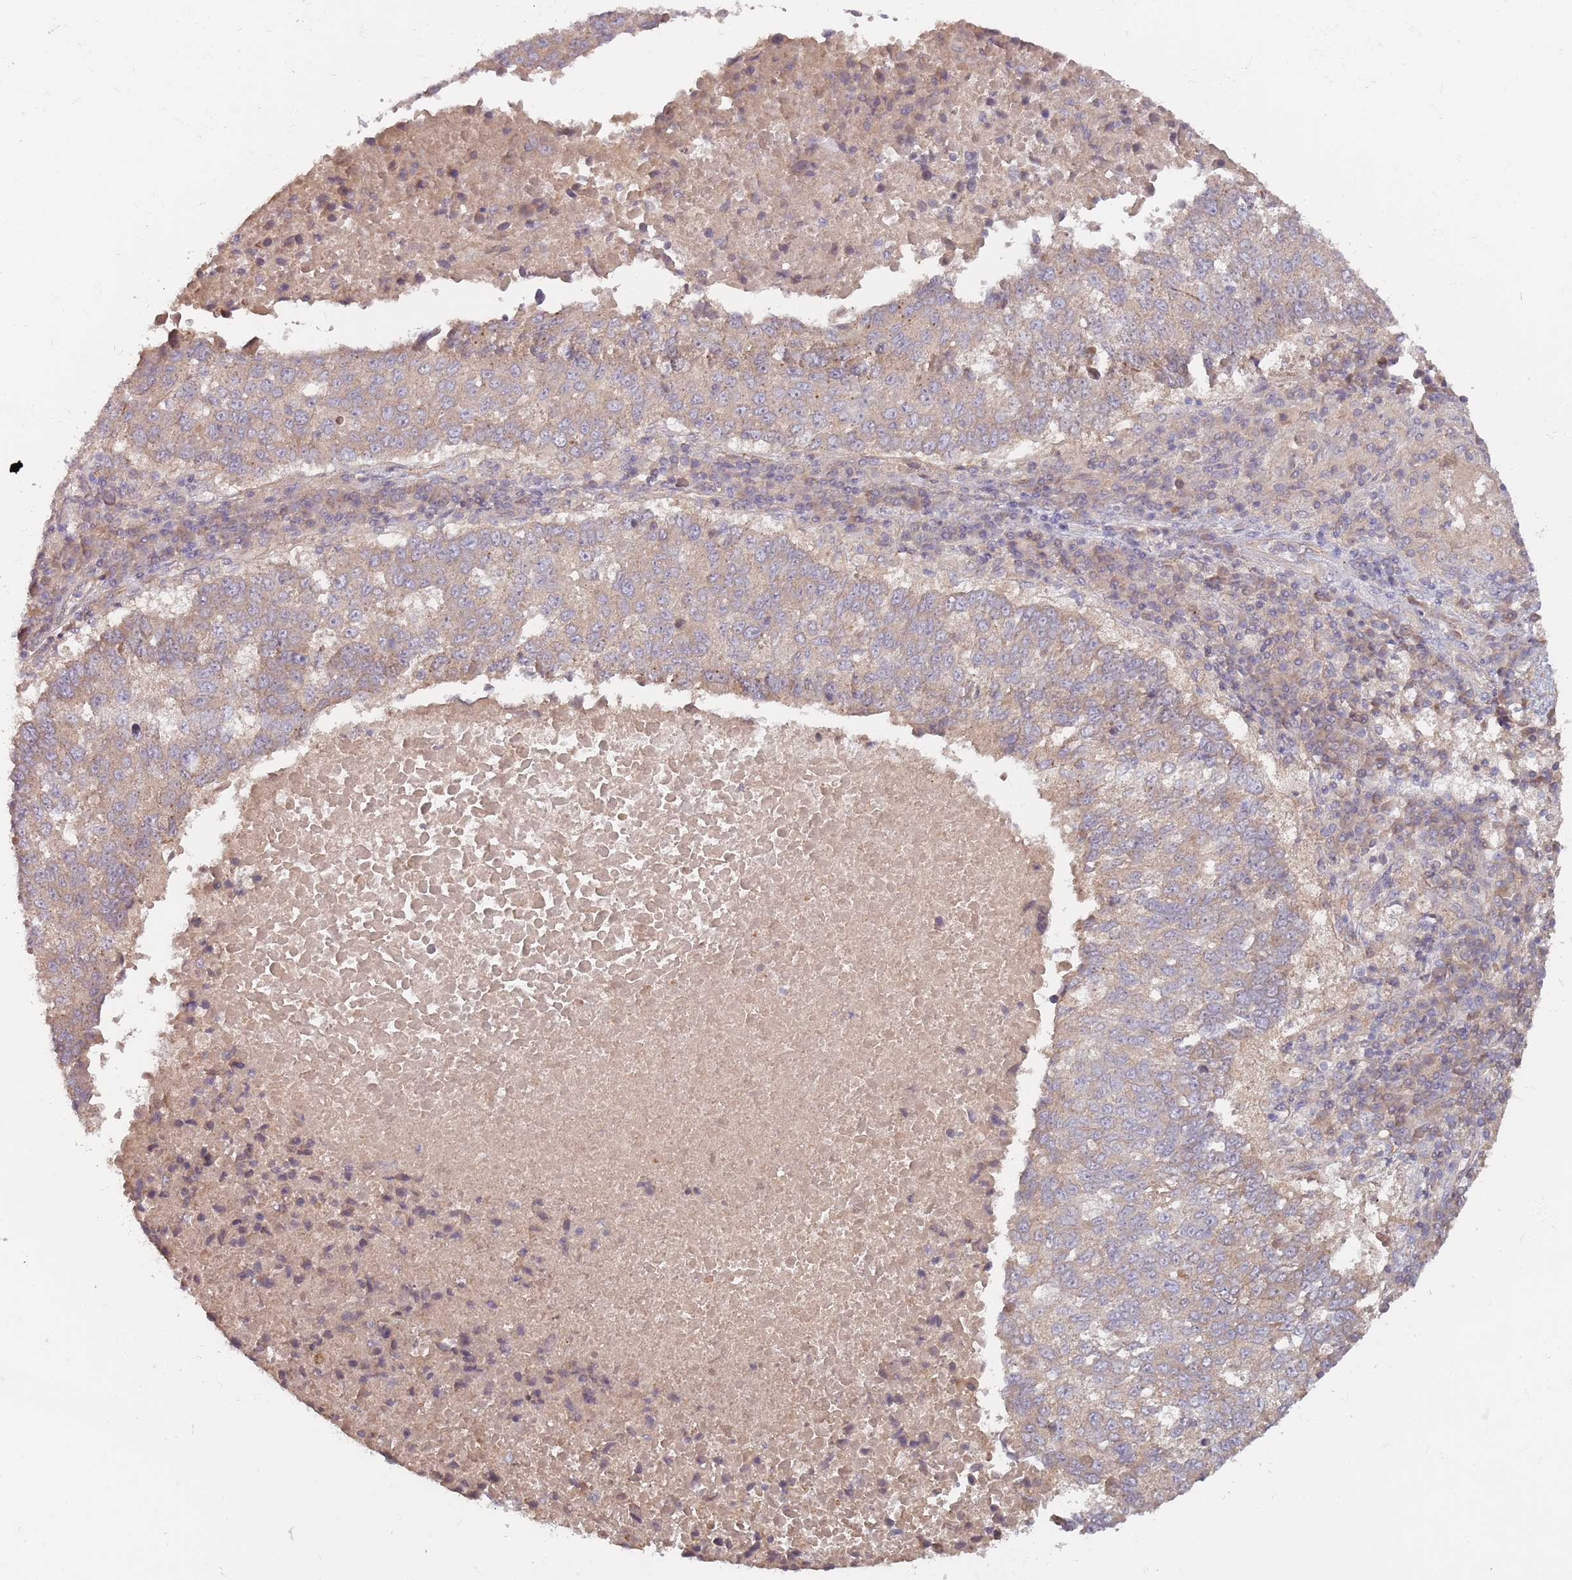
{"staining": {"intensity": "weak", "quantity": ">75%", "location": "cytoplasmic/membranous"}, "tissue": "lung cancer", "cell_type": "Tumor cells", "image_type": "cancer", "snomed": [{"axis": "morphology", "description": "Squamous cell carcinoma, NOS"}, {"axis": "topography", "description": "Lung"}], "caption": "This photomicrograph displays immunohistochemistry staining of human lung squamous cell carcinoma, with low weak cytoplasmic/membranous expression in approximately >75% of tumor cells.", "gene": "SAV1", "patient": {"sex": "male", "age": 73}}